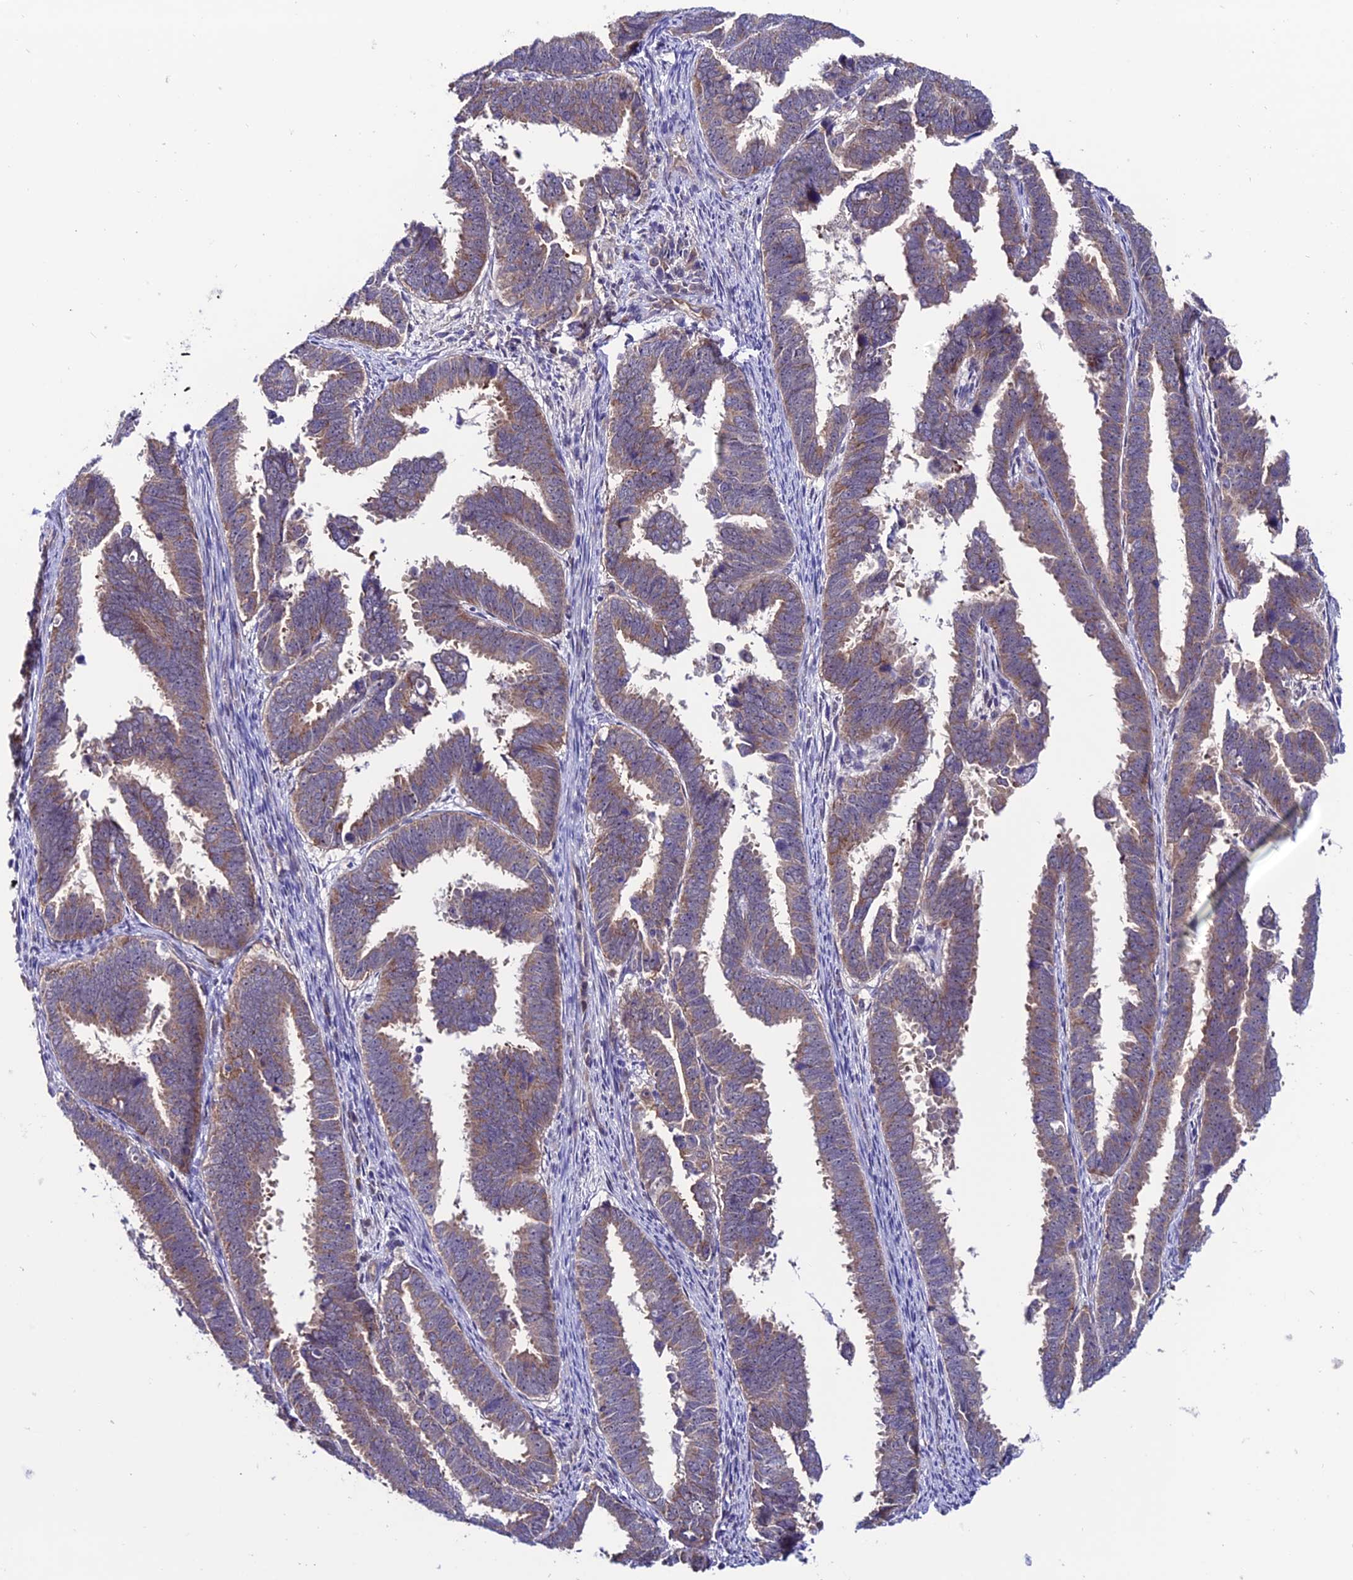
{"staining": {"intensity": "weak", "quantity": ">75%", "location": "cytoplasmic/membranous"}, "tissue": "endometrial cancer", "cell_type": "Tumor cells", "image_type": "cancer", "snomed": [{"axis": "morphology", "description": "Adenocarcinoma, NOS"}, {"axis": "topography", "description": "Endometrium"}], "caption": "Protein expression analysis of human endometrial cancer reveals weak cytoplasmic/membranous positivity in approximately >75% of tumor cells.", "gene": "FZD8", "patient": {"sex": "female", "age": 75}}